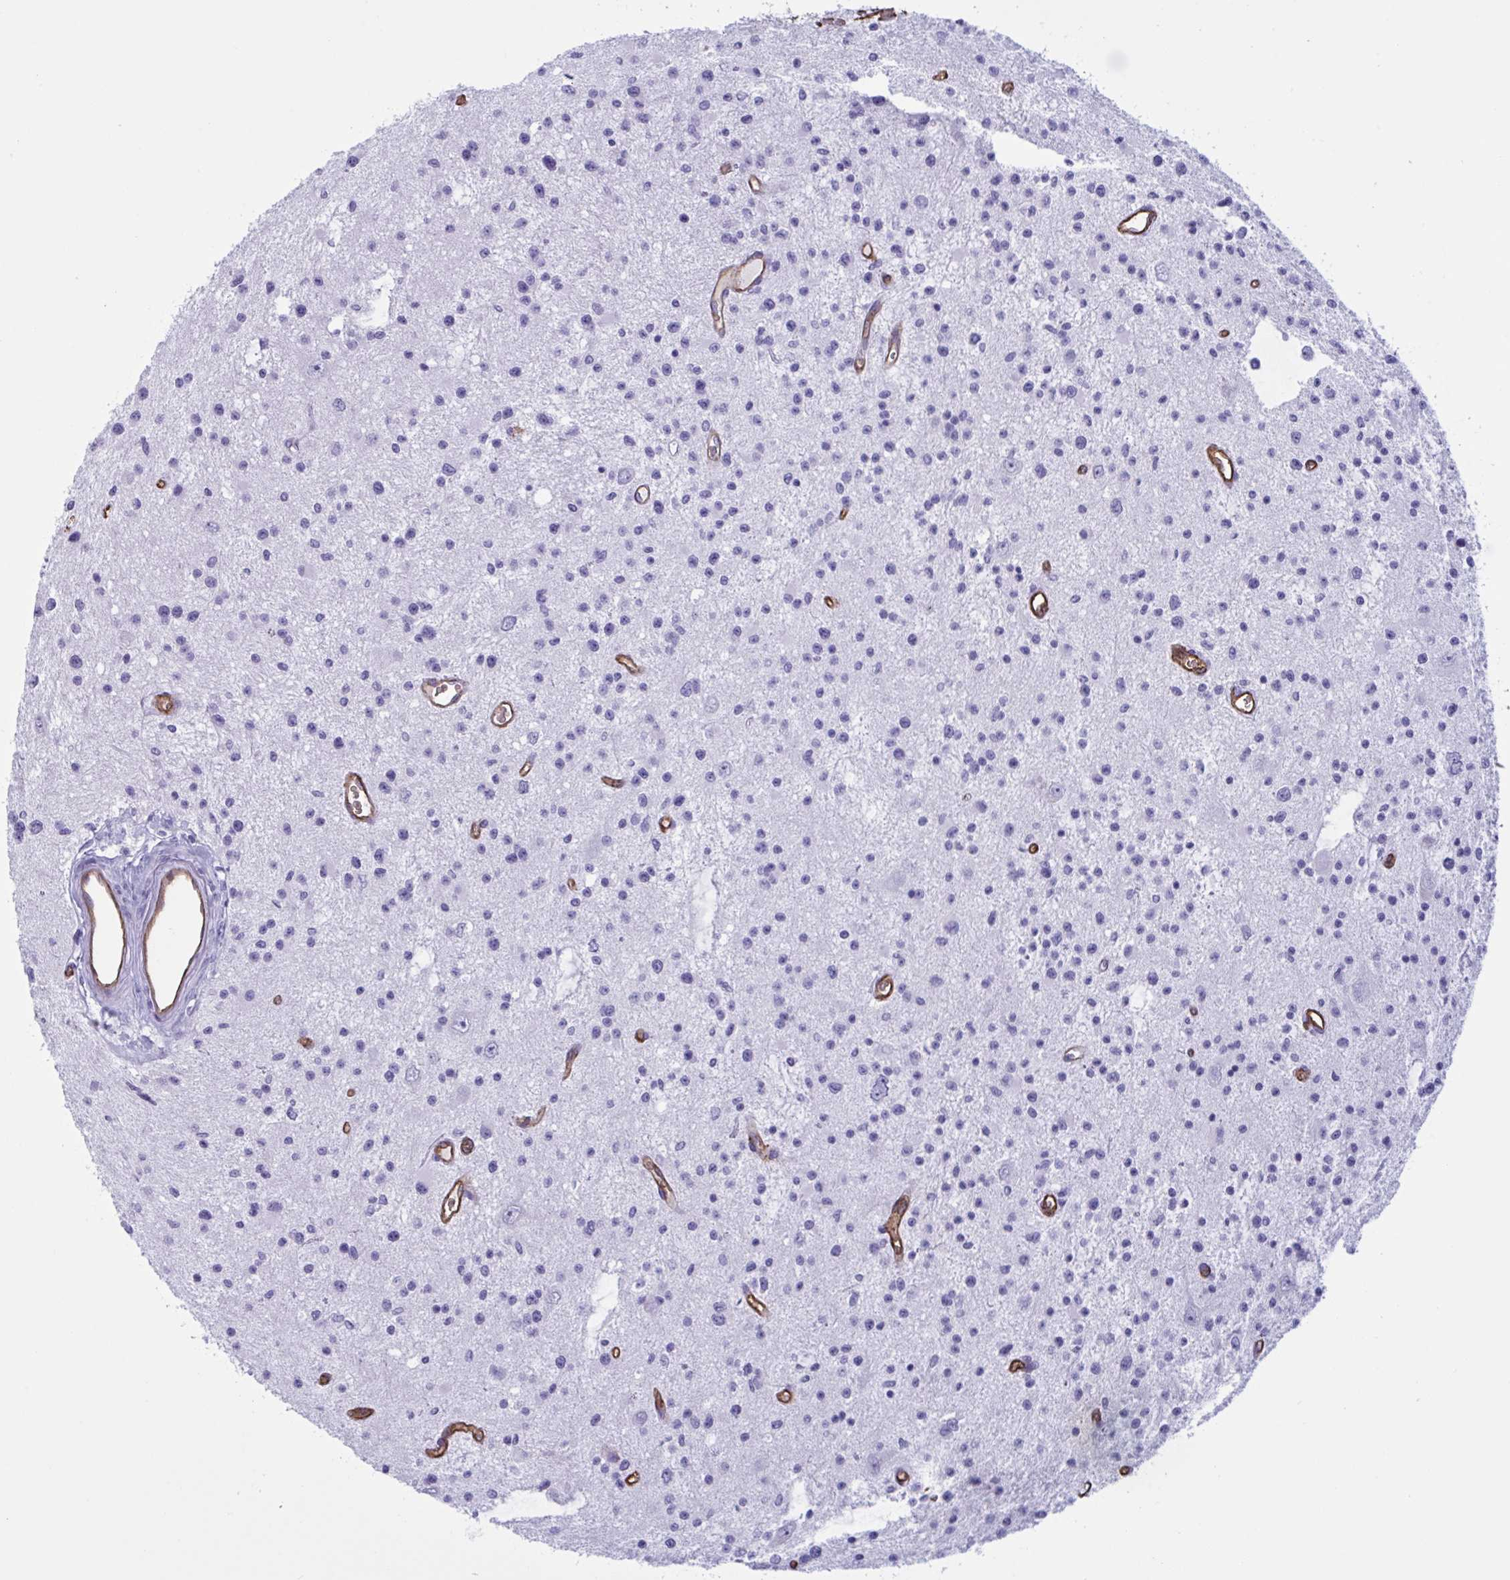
{"staining": {"intensity": "negative", "quantity": "none", "location": "none"}, "tissue": "glioma", "cell_type": "Tumor cells", "image_type": "cancer", "snomed": [{"axis": "morphology", "description": "Glioma, malignant, Low grade"}, {"axis": "topography", "description": "Brain"}], "caption": "Immunohistochemical staining of malignant glioma (low-grade) displays no significant staining in tumor cells.", "gene": "SLC2A1", "patient": {"sex": "male", "age": 43}}